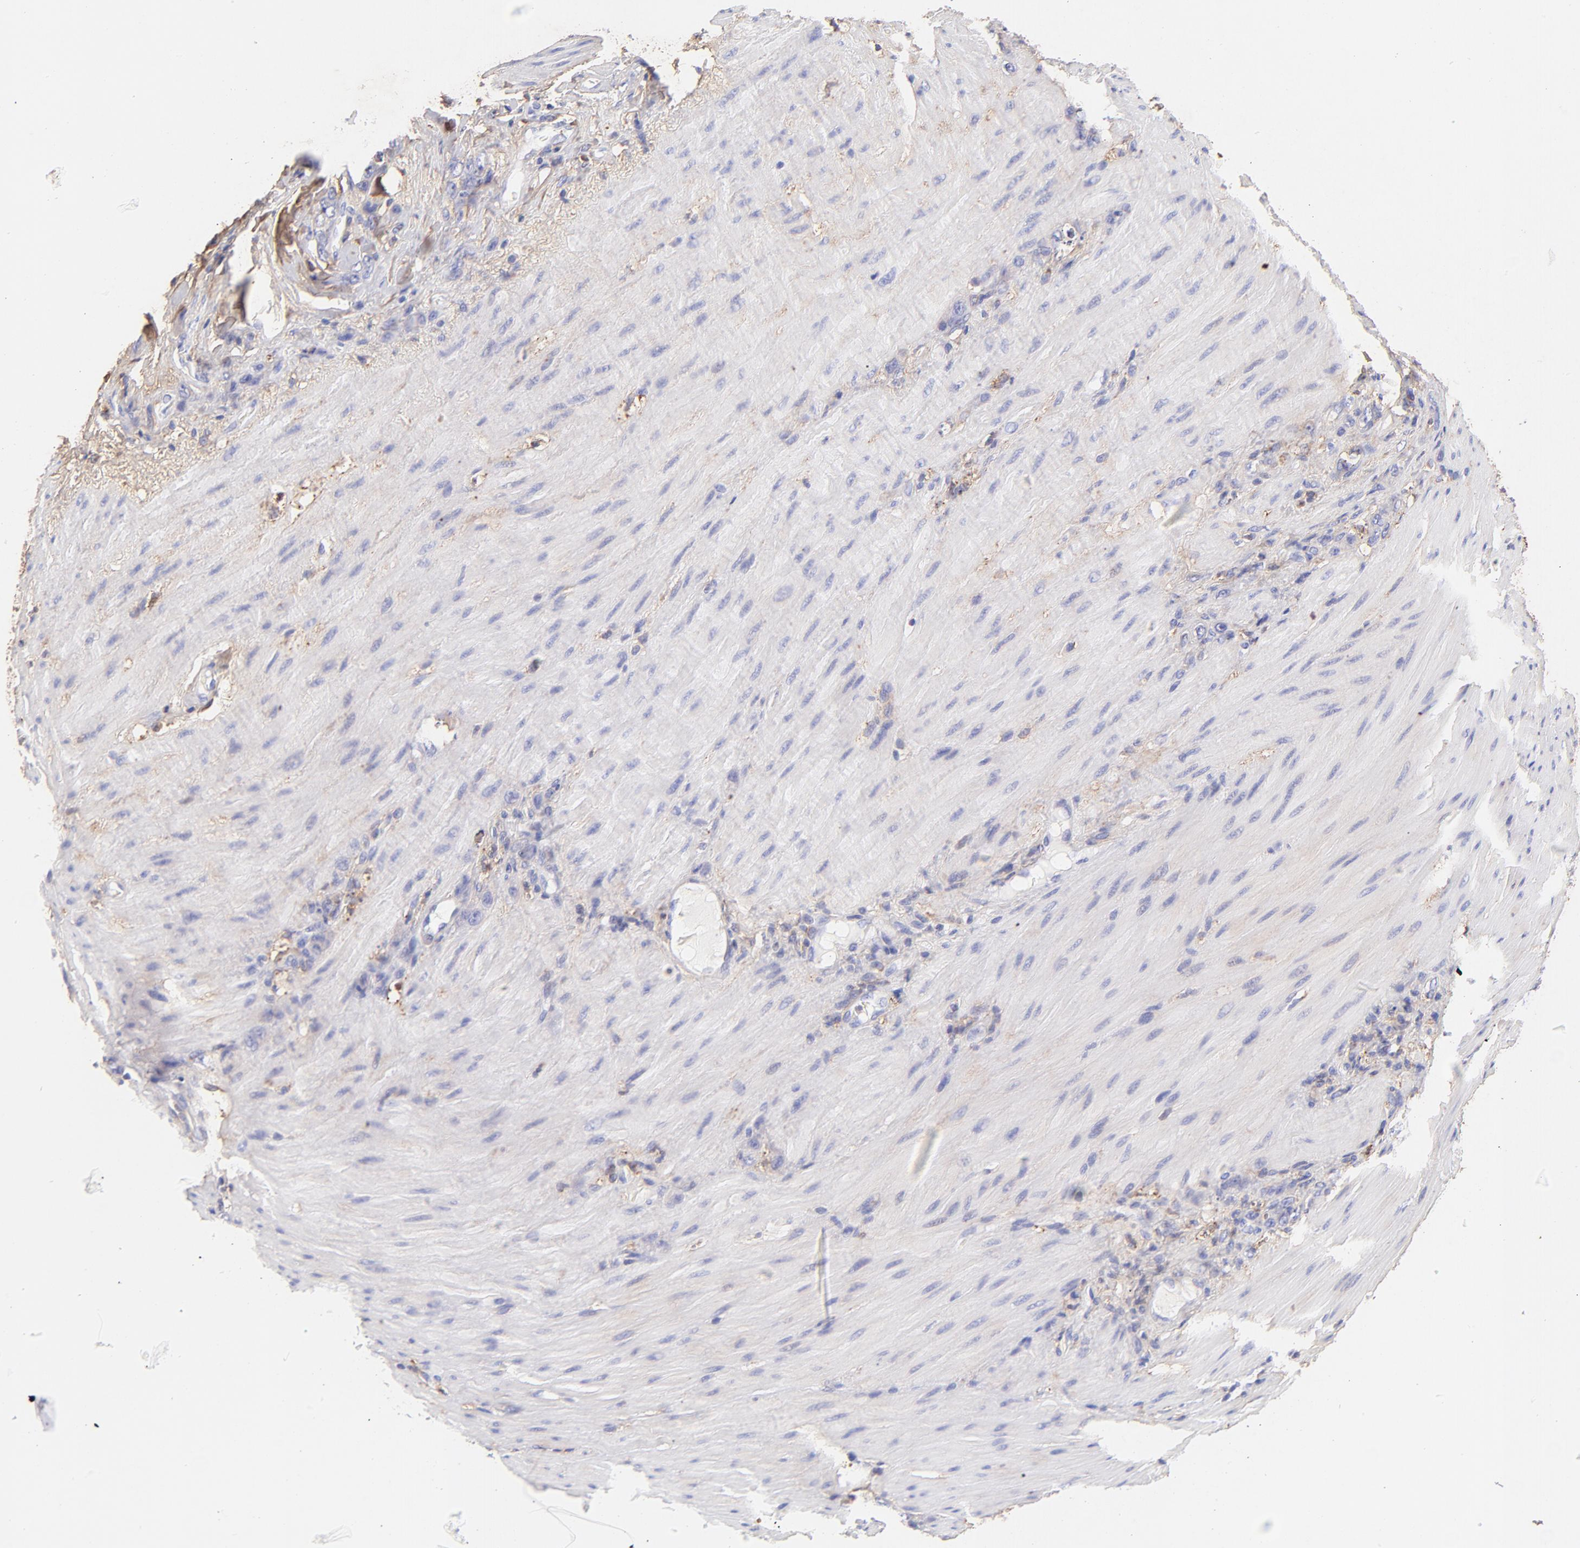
{"staining": {"intensity": "weak", "quantity": ">75%", "location": "cytoplasmic/membranous"}, "tissue": "stomach cancer", "cell_type": "Tumor cells", "image_type": "cancer", "snomed": [{"axis": "morphology", "description": "Normal tissue, NOS"}, {"axis": "morphology", "description": "Adenocarcinoma, NOS"}, {"axis": "topography", "description": "Stomach"}], "caption": "DAB immunohistochemical staining of stomach cancer (adenocarcinoma) shows weak cytoplasmic/membranous protein expression in about >75% of tumor cells.", "gene": "BGN", "patient": {"sex": "male", "age": 82}}